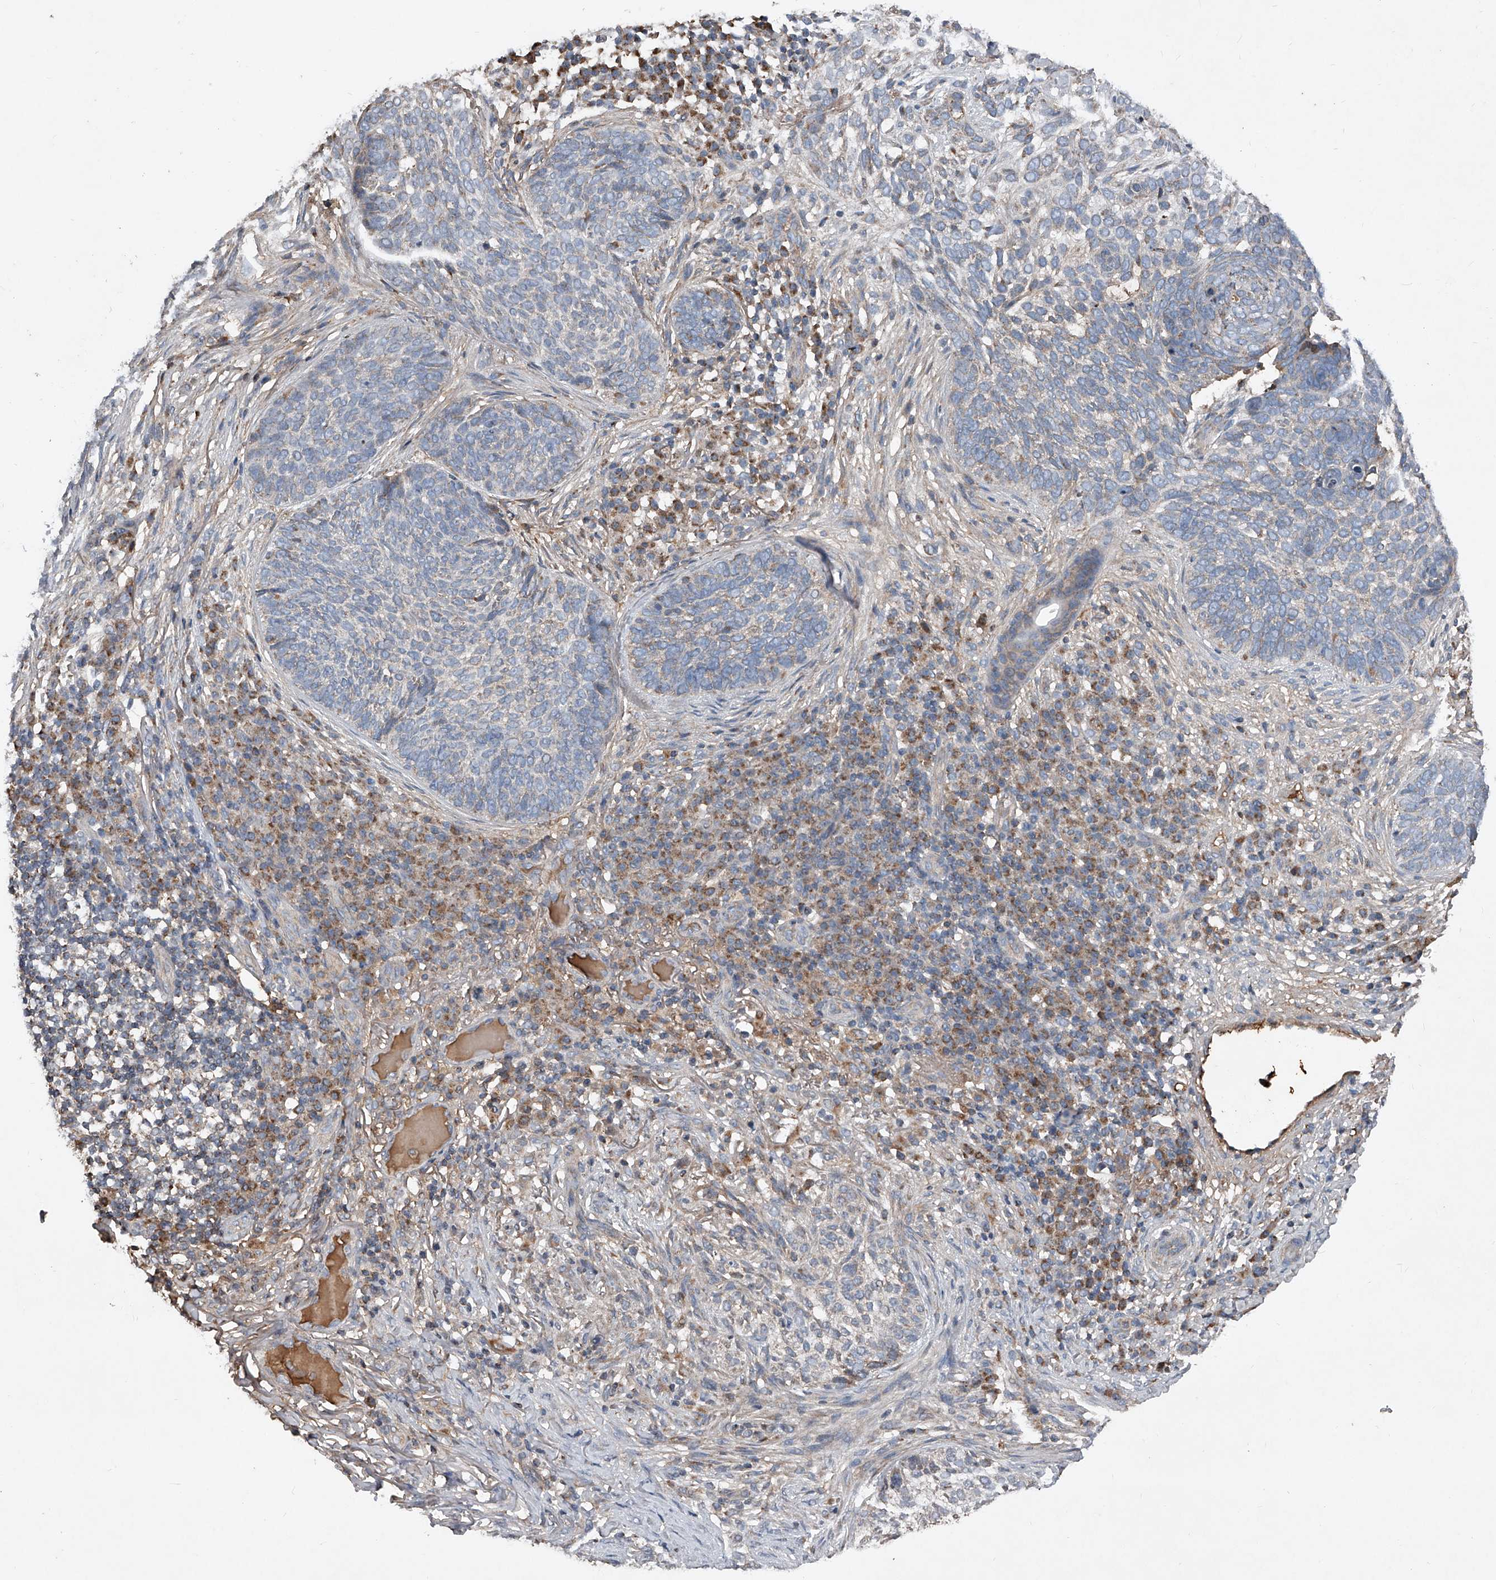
{"staining": {"intensity": "negative", "quantity": "none", "location": "none"}, "tissue": "skin cancer", "cell_type": "Tumor cells", "image_type": "cancer", "snomed": [{"axis": "morphology", "description": "Basal cell carcinoma"}, {"axis": "topography", "description": "Skin"}], "caption": "High power microscopy micrograph of an IHC micrograph of skin cancer (basal cell carcinoma), revealing no significant expression in tumor cells.", "gene": "SDHA", "patient": {"sex": "female", "age": 64}}